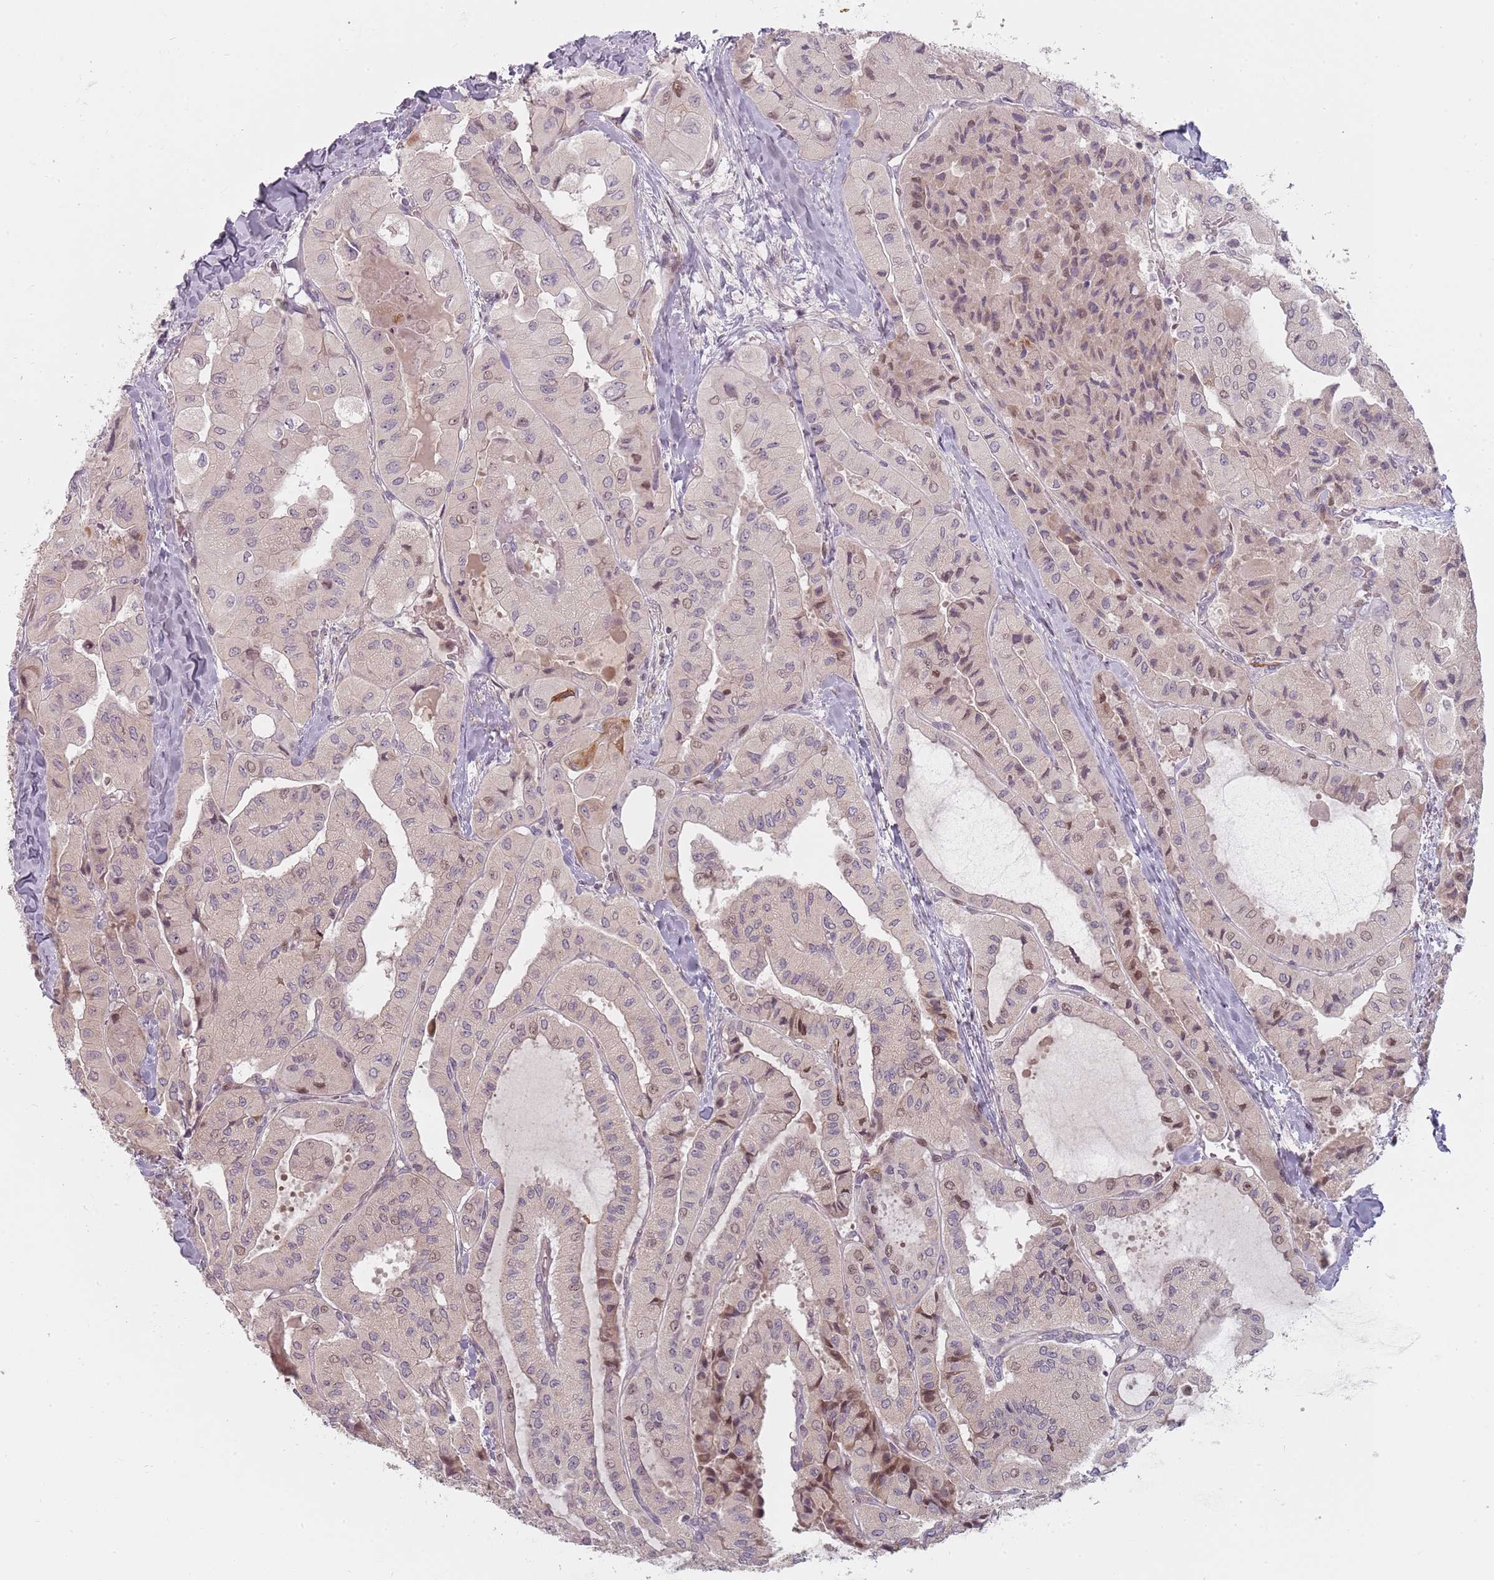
{"staining": {"intensity": "weak", "quantity": "<25%", "location": "cytoplasmic/membranous,nuclear"}, "tissue": "thyroid cancer", "cell_type": "Tumor cells", "image_type": "cancer", "snomed": [{"axis": "morphology", "description": "Normal tissue, NOS"}, {"axis": "morphology", "description": "Papillary adenocarcinoma, NOS"}, {"axis": "topography", "description": "Thyroid gland"}], "caption": "Human thyroid cancer (papillary adenocarcinoma) stained for a protein using immunohistochemistry exhibits no staining in tumor cells.", "gene": "RPS6KA2", "patient": {"sex": "female", "age": 59}}